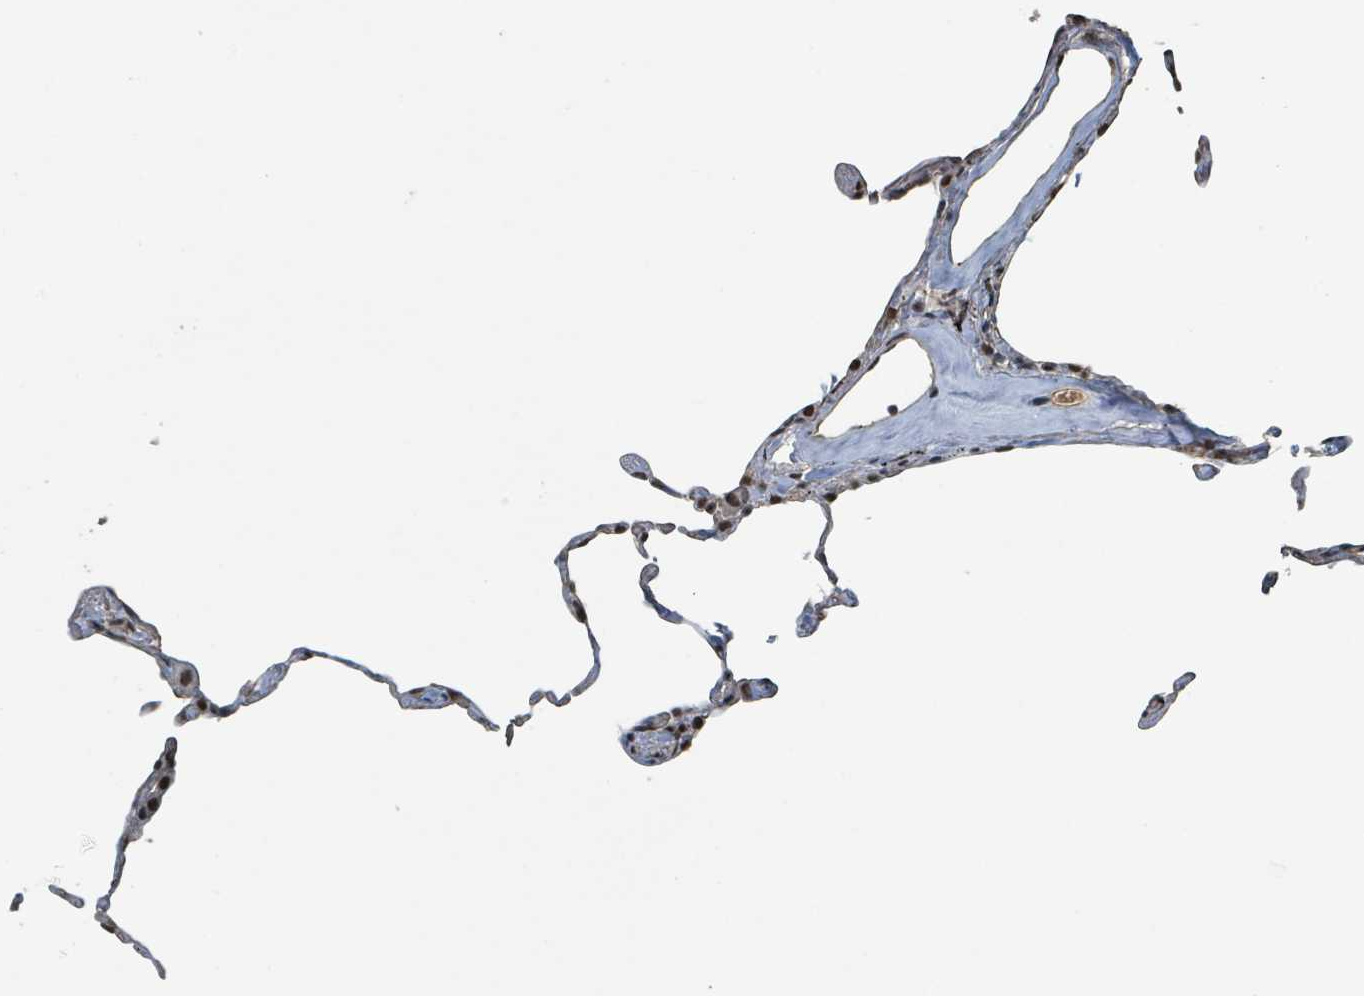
{"staining": {"intensity": "weak", "quantity": "25%-75%", "location": "nuclear"}, "tissue": "lung", "cell_type": "Alveolar cells", "image_type": "normal", "snomed": [{"axis": "morphology", "description": "Normal tissue, NOS"}, {"axis": "topography", "description": "Lung"}], "caption": "About 25%-75% of alveolar cells in benign human lung exhibit weak nuclear protein expression as visualized by brown immunohistochemical staining.", "gene": "PHIP", "patient": {"sex": "female", "age": 57}}